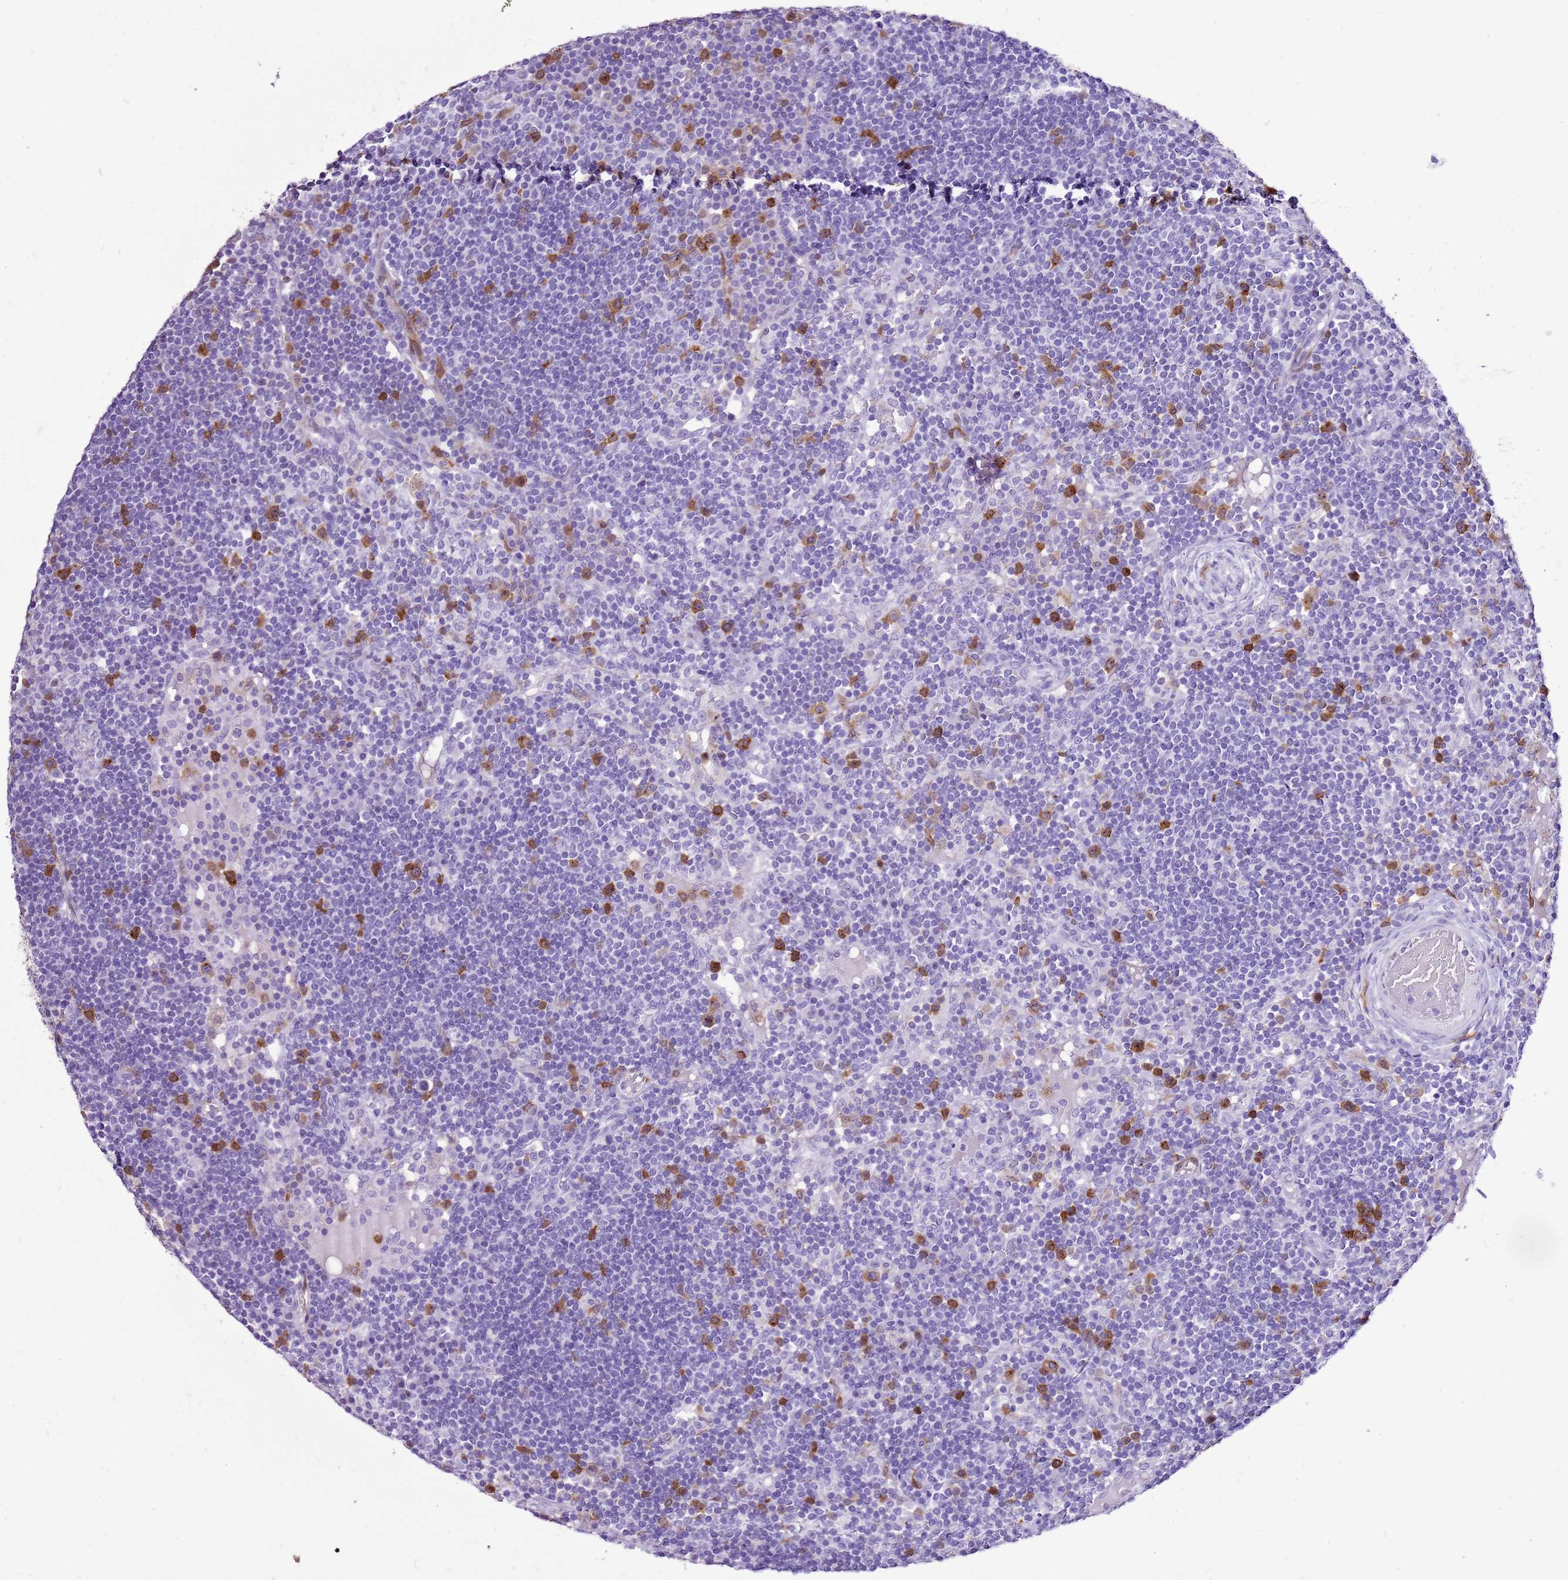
{"staining": {"intensity": "strong", "quantity": ">75%", "location": "cytoplasmic/membranous"}, "tissue": "lymph node", "cell_type": "Germinal center cells", "image_type": "normal", "snomed": [{"axis": "morphology", "description": "Normal tissue, NOS"}, {"axis": "topography", "description": "Lymph node"}], "caption": "Normal lymph node shows strong cytoplasmic/membranous staining in approximately >75% of germinal center cells, visualized by immunohistochemistry. (Stains: DAB in brown, nuclei in blue, Microscopy: brightfield microscopy at high magnification).", "gene": "SPC25", "patient": {"sex": "male", "age": 53}}